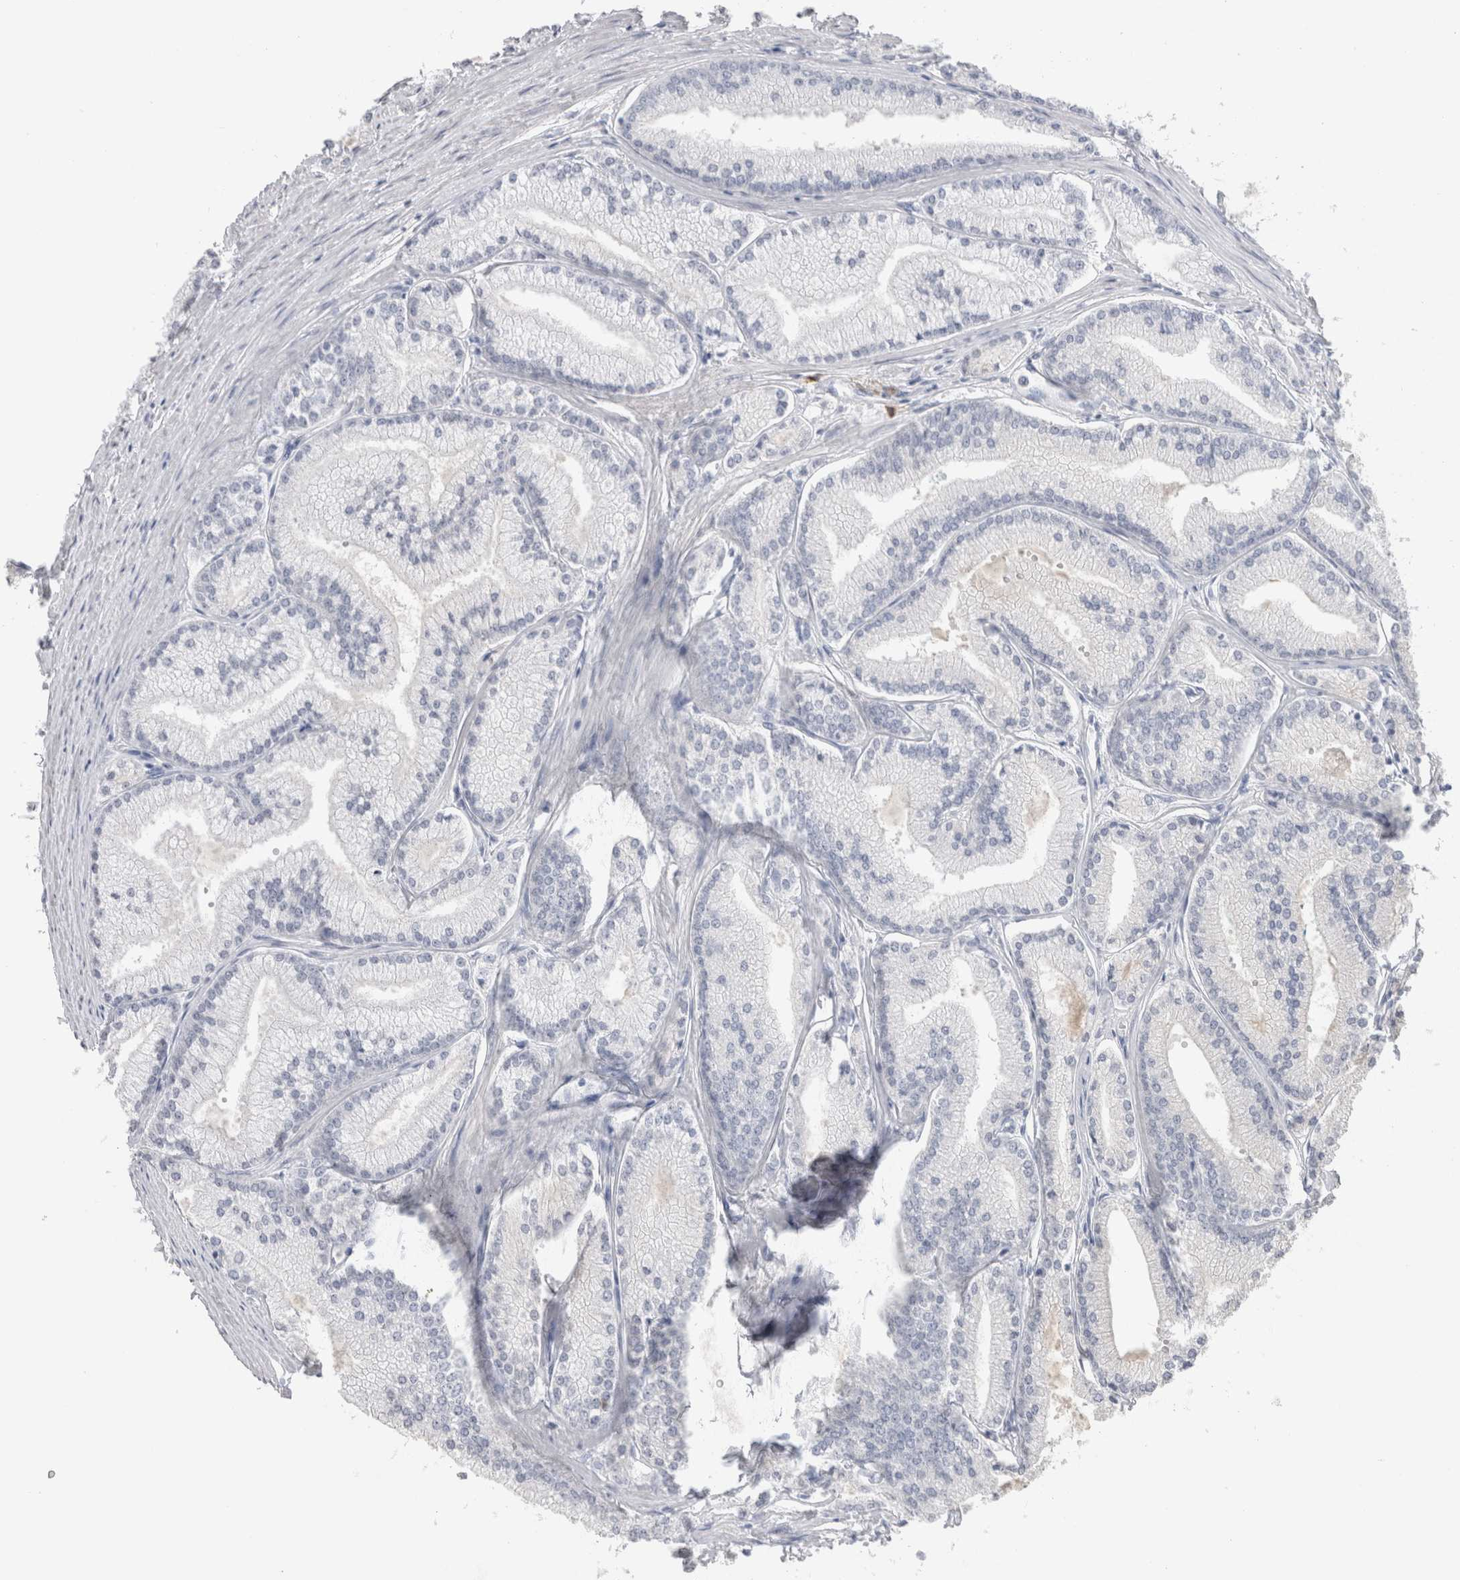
{"staining": {"intensity": "negative", "quantity": "none", "location": "none"}, "tissue": "prostate cancer", "cell_type": "Tumor cells", "image_type": "cancer", "snomed": [{"axis": "morphology", "description": "Adenocarcinoma, Low grade"}, {"axis": "topography", "description": "Prostate"}], "caption": "There is no significant staining in tumor cells of prostate cancer. (Stains: DAB immunohistochemistry with hematoxylin counter stain, Microscopy: brightfield microscopy at high magnification).", "gene": "LAMP3", "patient": {"sex": "male", "age": 52}}